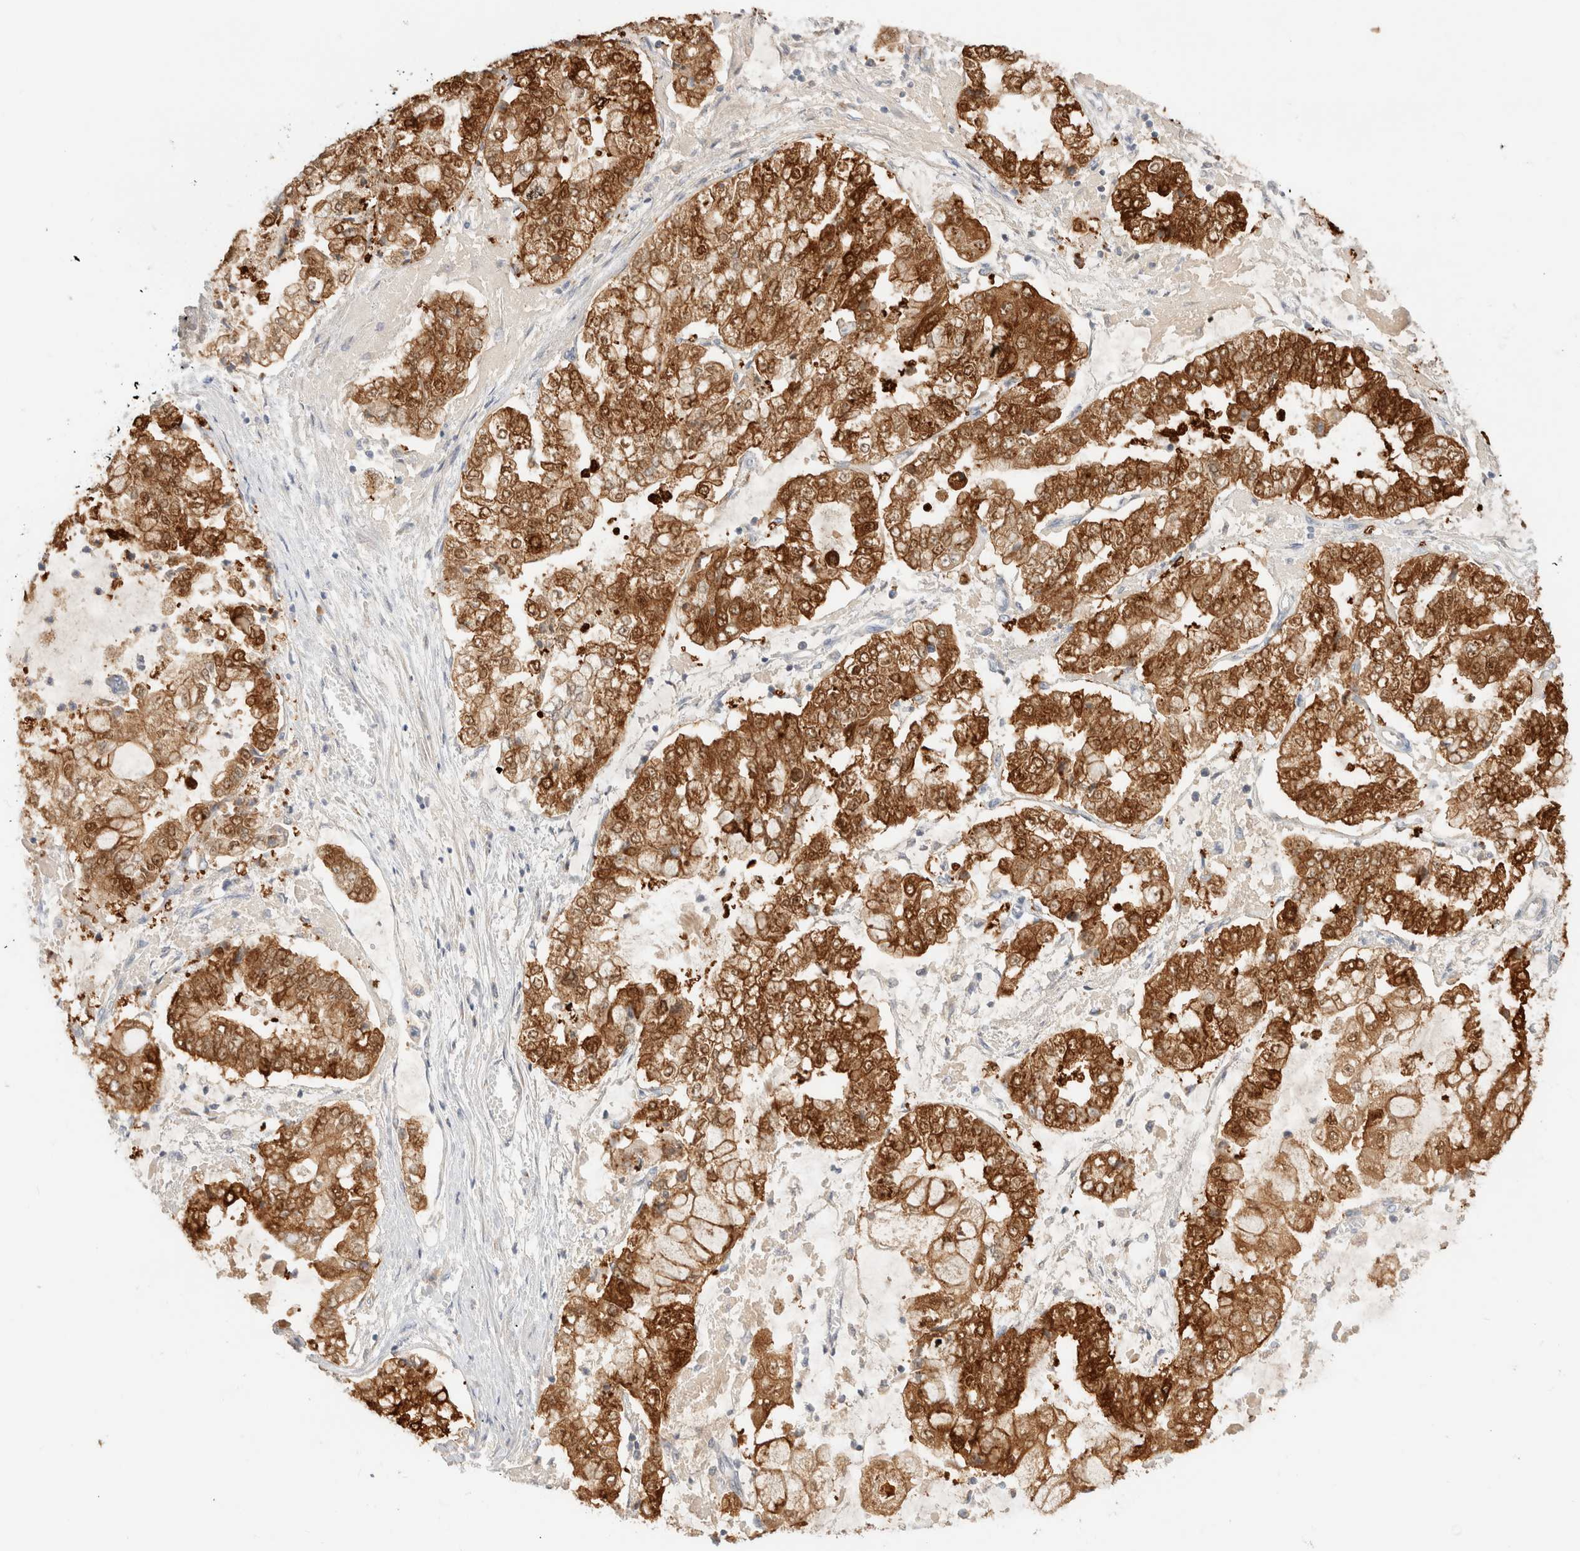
{"staining": {"intensity": "strong", "quantity": ">75%", "location": "cytoplasmic/membranous,nuclear"}, "tissue": "stomach cancer", "cell_type": "Tumor cells", "image_type": "cancer", "snomed": [{"axis": "morphology", "description": "Adenocarcinoma, NOS"}, {"axis": "topography", "description": "Stomach"}], "caption": "Stomach cancer stained with a protein marker reveals strong staining in tumor cells.", "gene": "EFCAB13", "patient": {"sex": "male", "age": 76}}